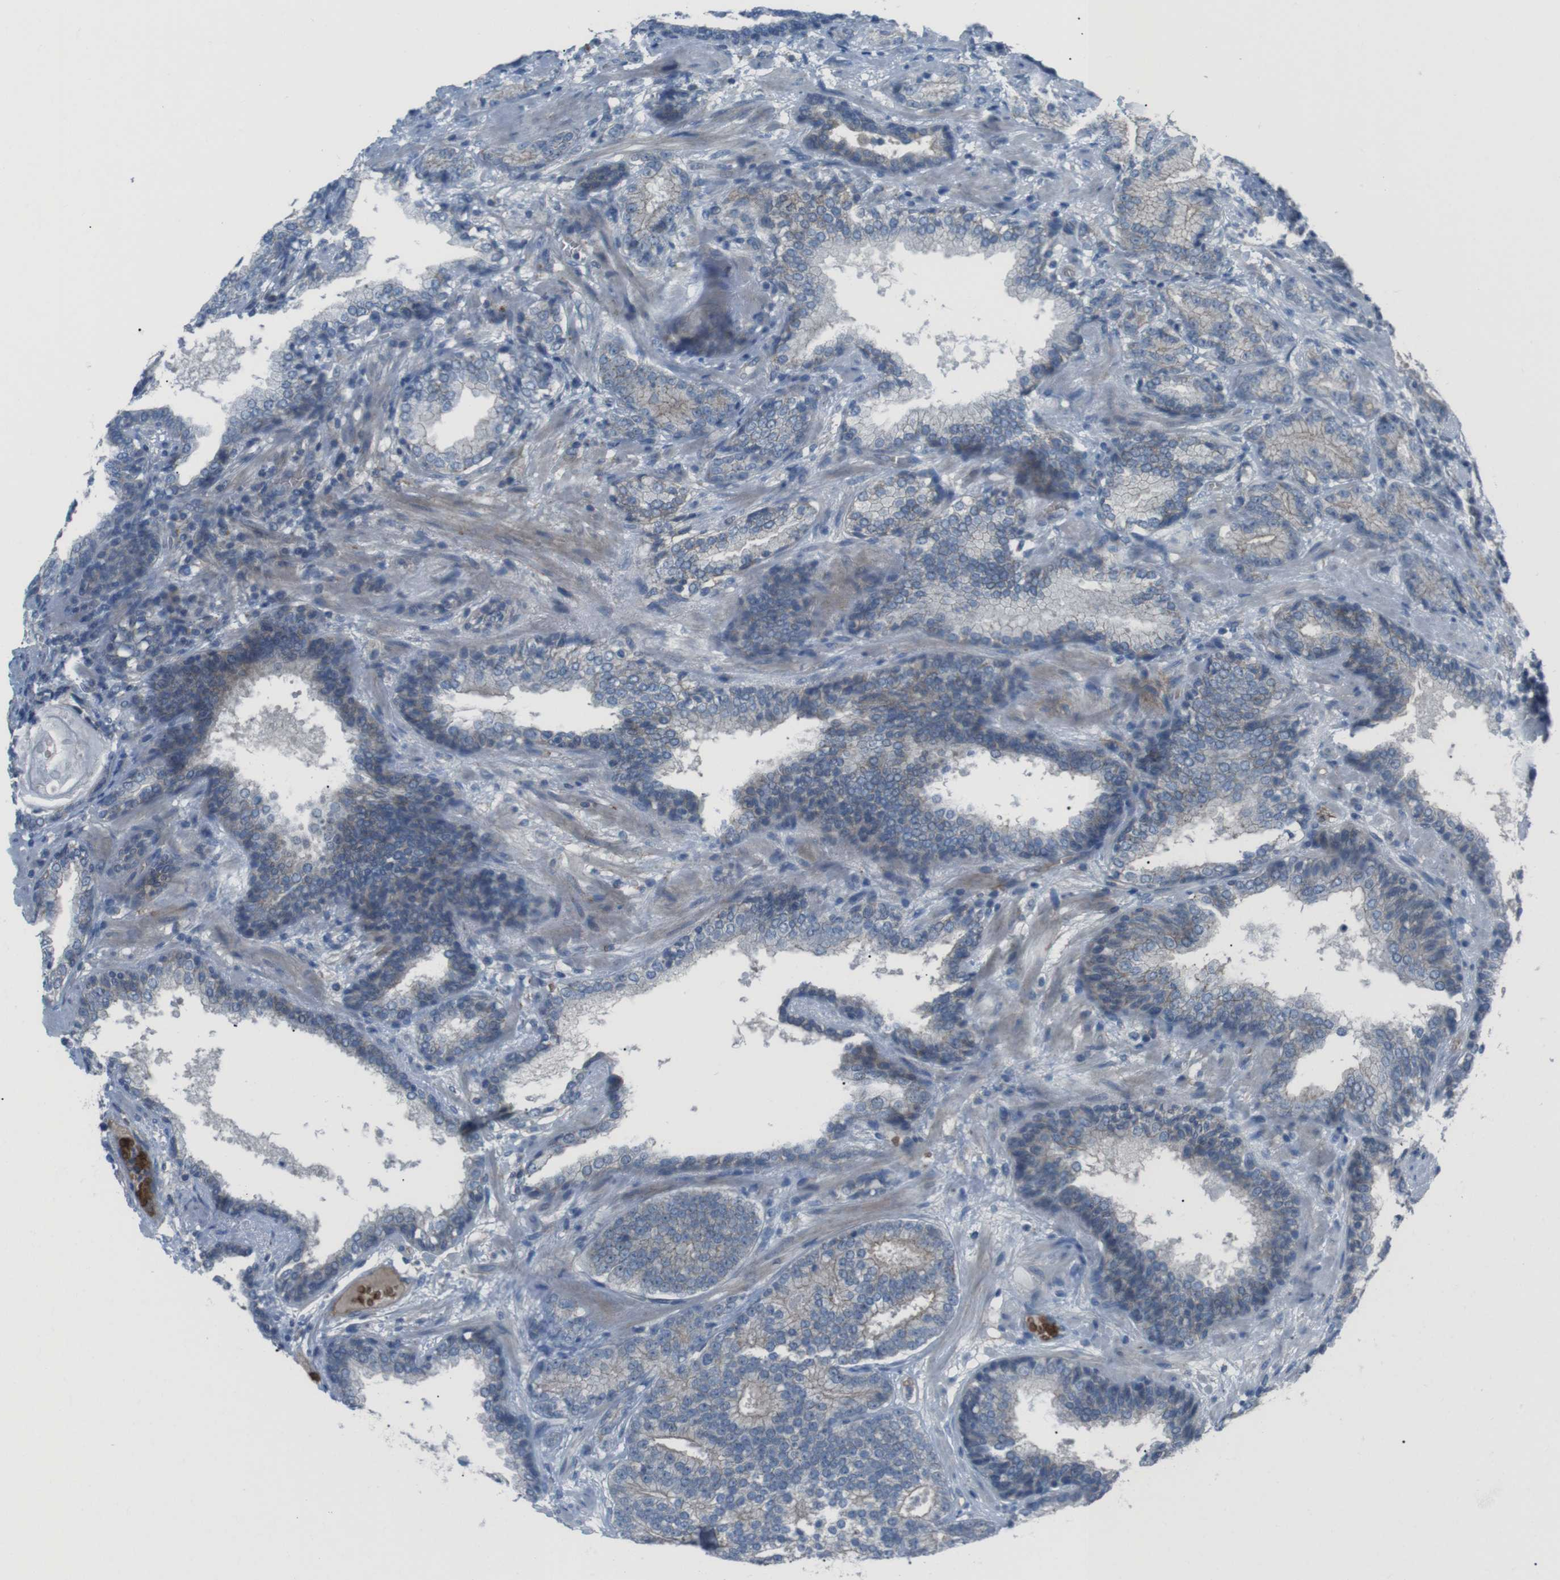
{"staining": {"intensity": "weak", "quantity": "25%-75%", "location": "cytoplasmic/membranous"}, "tissue": "prostate cancer", "cell_type": "Tumor cells", "image_type": "cancer", "snomed": [{"axis": "morphology", "description": "Adenocarcinoma, High grade"}, {"axis": "topography", "description": "Prostate"}], "caption": "IHC micrograph of neoplastic tissue: prostate cancer stained using IHC reveals low levels of weak protein expression localized specifically in the cytoplasmic/membranous of tumor cells, appearing as a cytoplasmic/membranous brown color.", "gene": "SPTA1", "patient": {"sex": "male", "age": 61}}